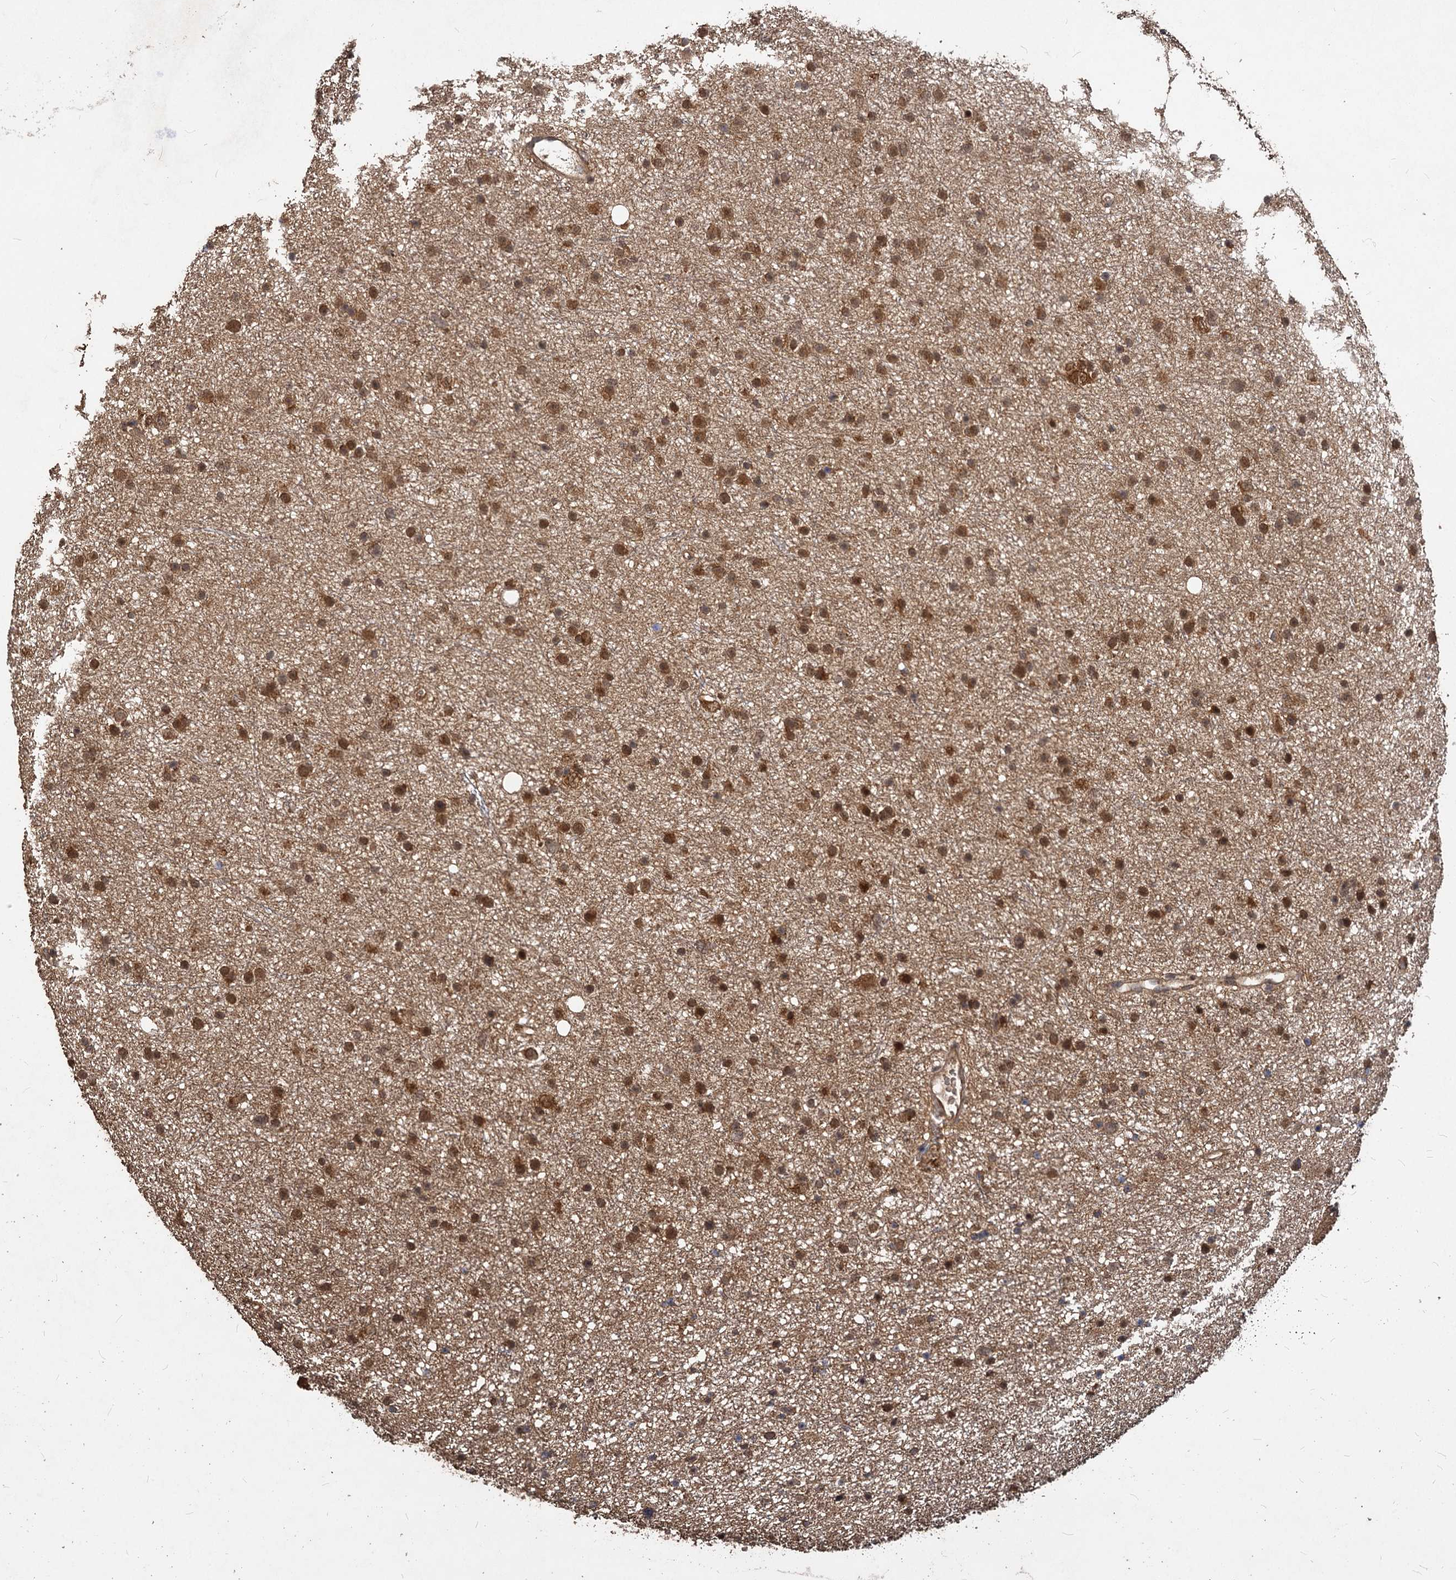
{"staining": {"intensity": "moderate", "quantity": ">75%", "location": "cytoplasmic/membranous,nuclear"}, "tissue": "glioma", "cell_type": "Tumor cells", "image_type": "cancer", "snomed": [{"axis": "morphology", "description": "Glioma, malignant, Low grade"}, {"axis": "topography", "description": "Cerebral cortex"}], "caption": "Malignant glioma (low-grade) stained with DAB (3,3'-diaminobenzidine) IHC shows medium levels of moderate cytoplasmic/membranous and nuclear expression in about >75% of tumor cells.", "gene": "VPS51", "patient": {"sex": "female", "age": 39}}